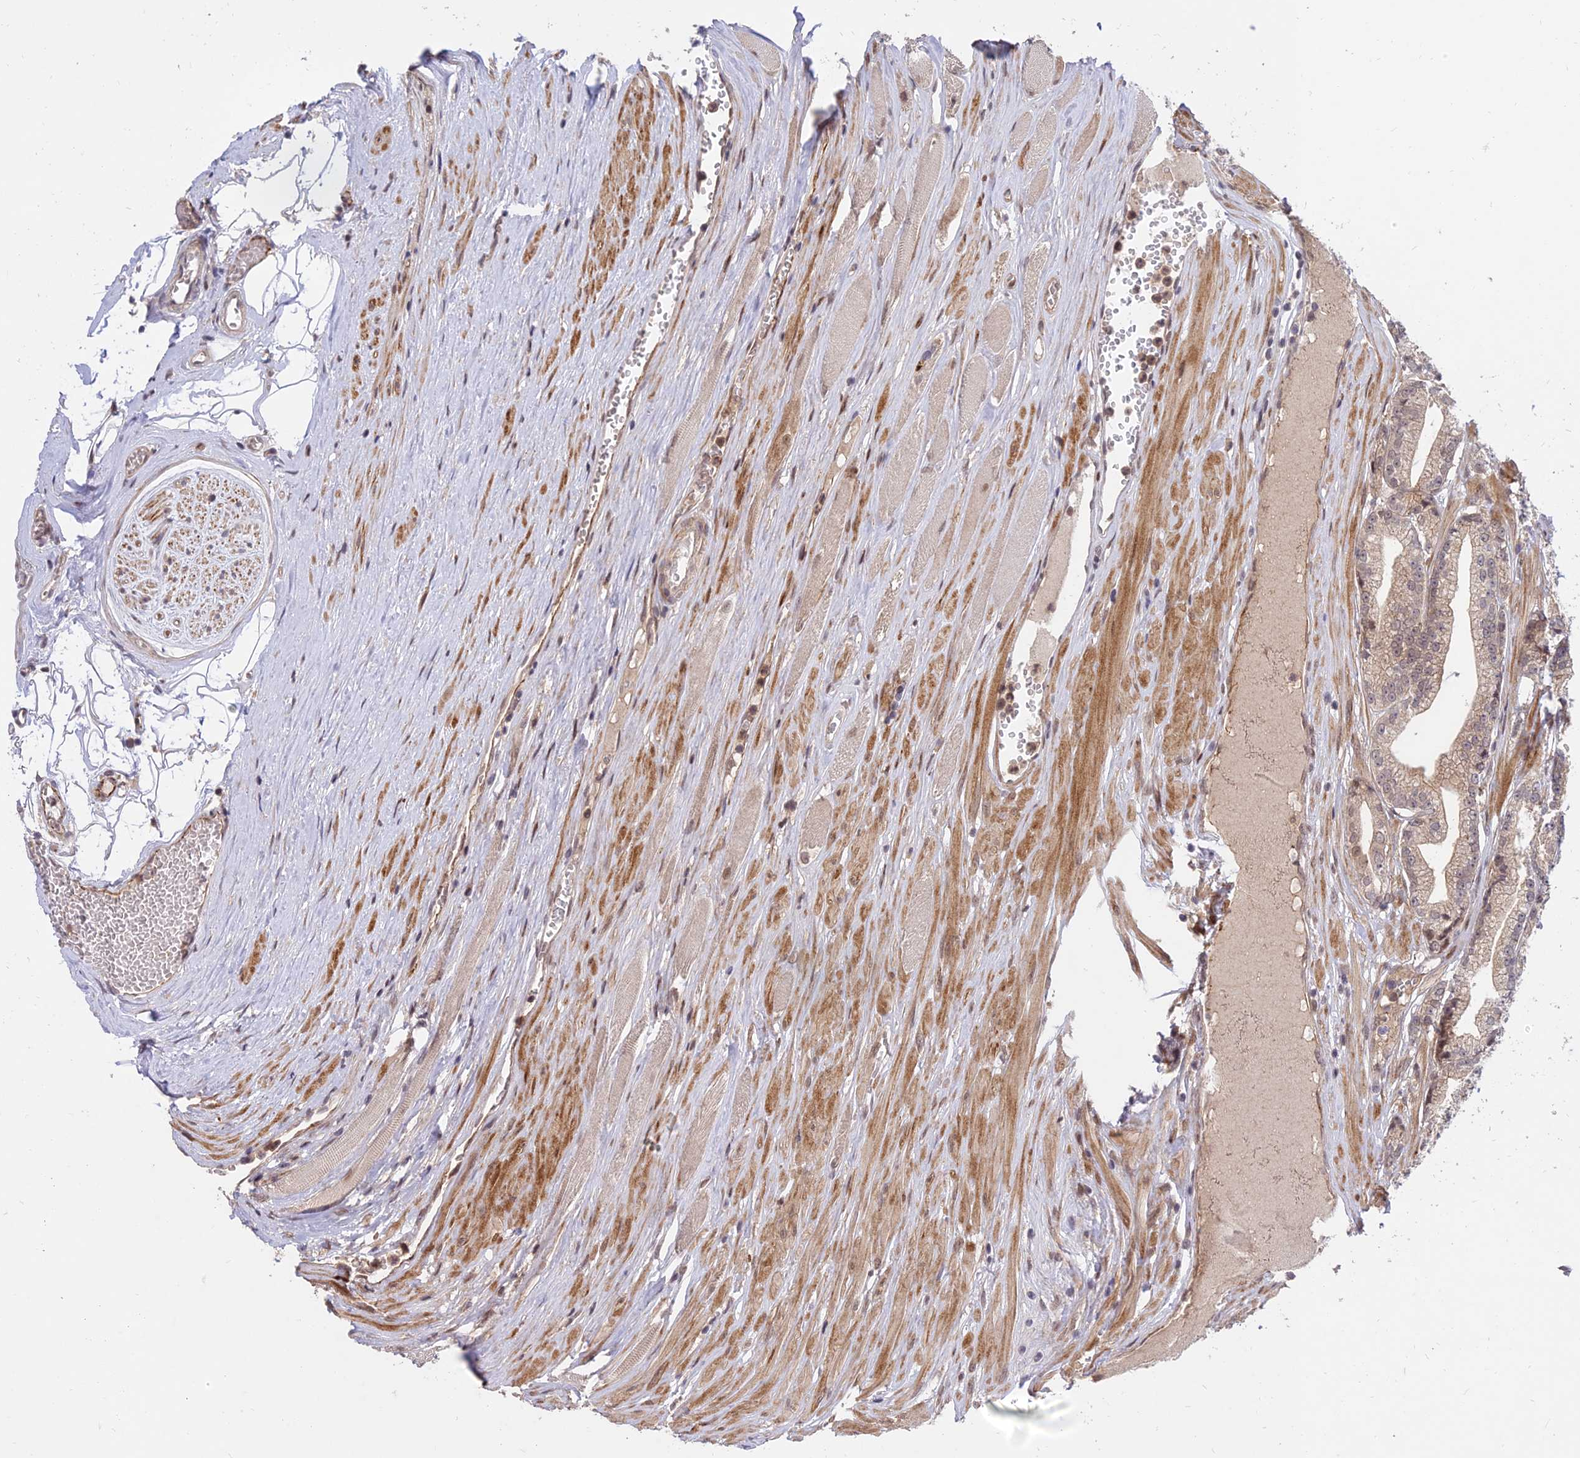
{"staining": {"intensity": "weak", "quantity": "<25%", "location": "nuclear"}, "tissue": "prostate cancer", "cell_type": "Tumor cells", "image_type": "cancer", "snomed": [{"axis": "morphology", "description": "Adenocarcinoma, High grade"}, {"axis": "topography", "description": "Prostate"}], "caption": "An immunohistochemistry (IHC) photomicrograph of prostate cancer is shown. There is no staining in tumor cells of prostate cancer.", "gene": "ZNF85", "patient": {"sex": "male", "age": 67}}